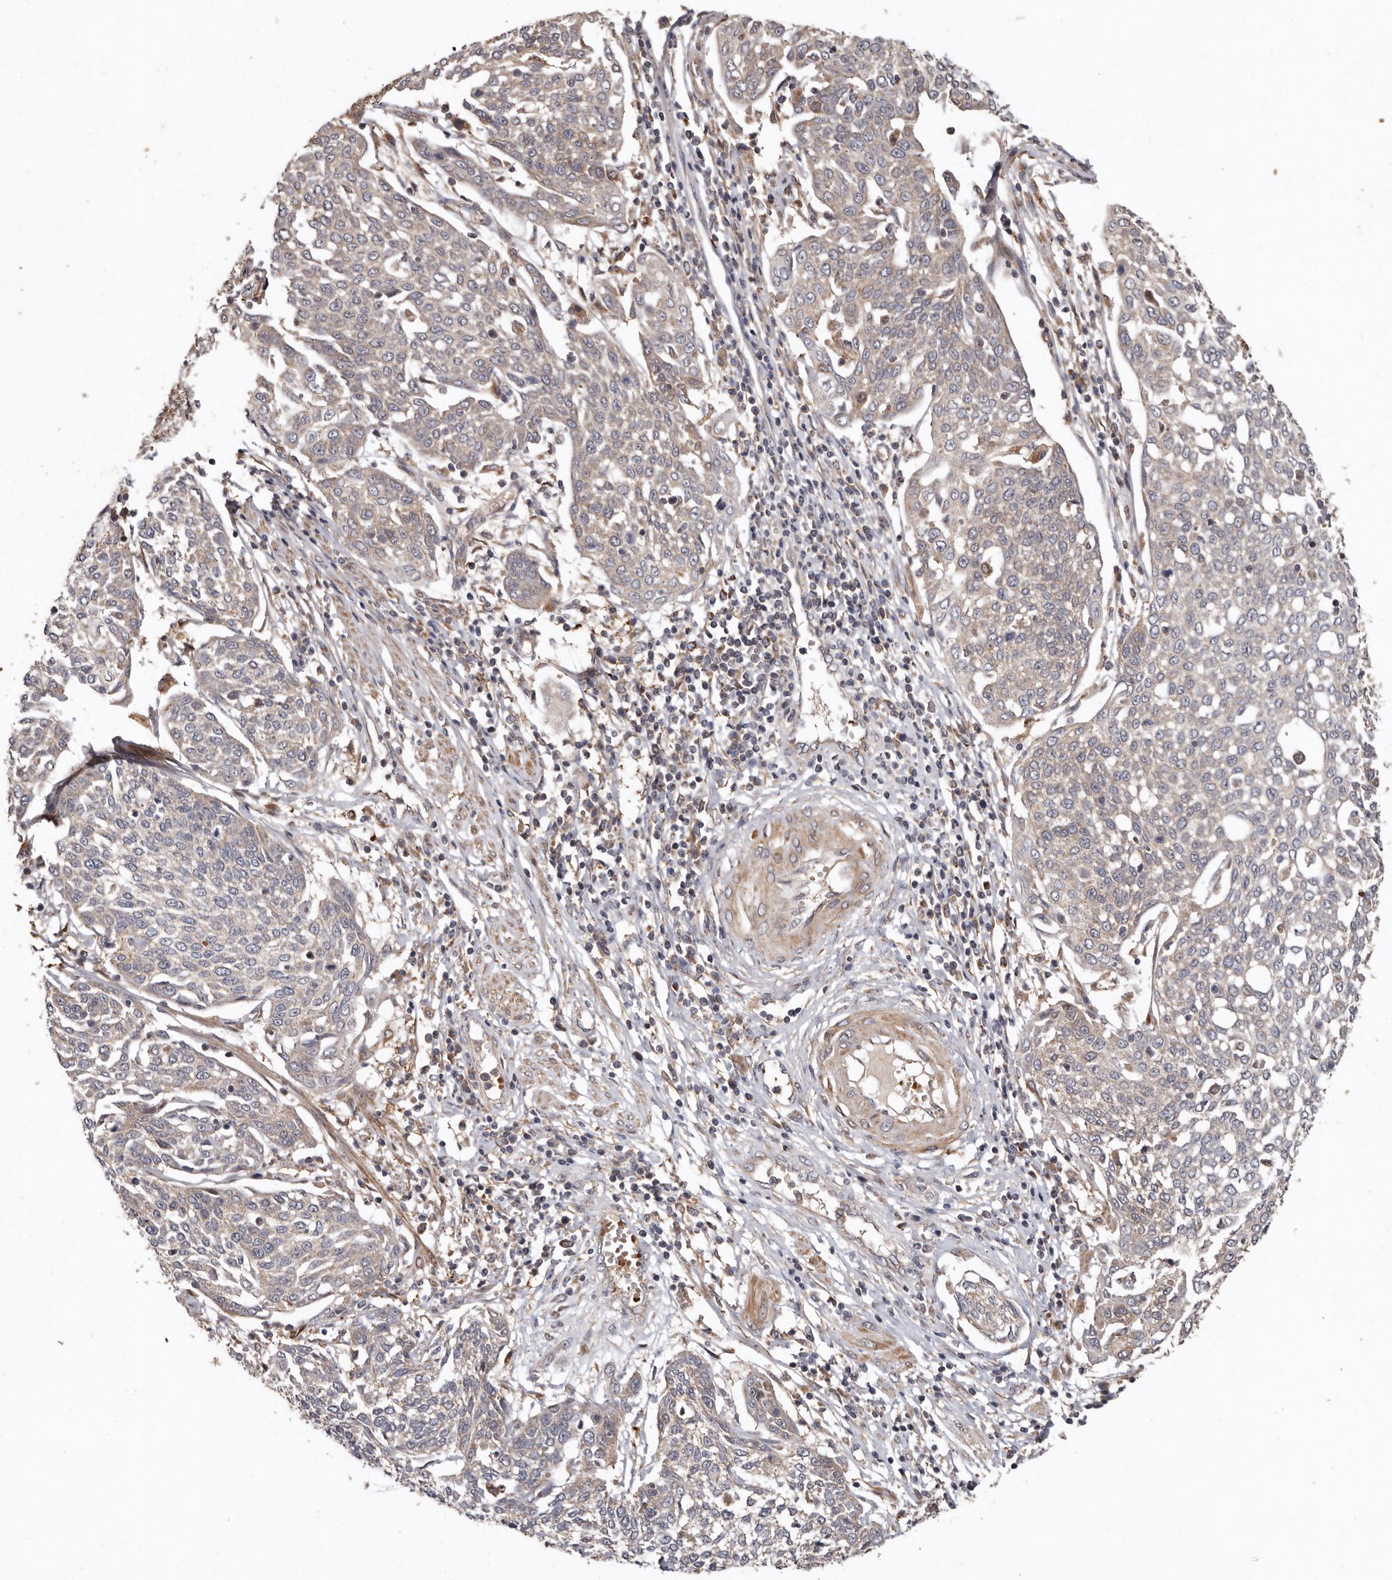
{"staining": {"intensity": "negative", "quantity": "none", "location": "none"}, "tissue": "cervical cancer", "cell_type": "Tumor cells", "image_type": "cancer", "snomed": [{"axis": "morphology", "description": "Squamous cell carcinoma, NOS"}, {"axis": "topography", "description": "Cervix"}], "caption": "Micrograph shows no significant protein expression in tumor cells of squamous cell carcinoma (cervical). The staining was performed using DAB to visualize the protein expression in brown, while the nuclei were stained in blue with hematoxylin (Magnification: 20x).", "gene": "GOT1L1", "patient": {"sex": "female", "age": 34}}